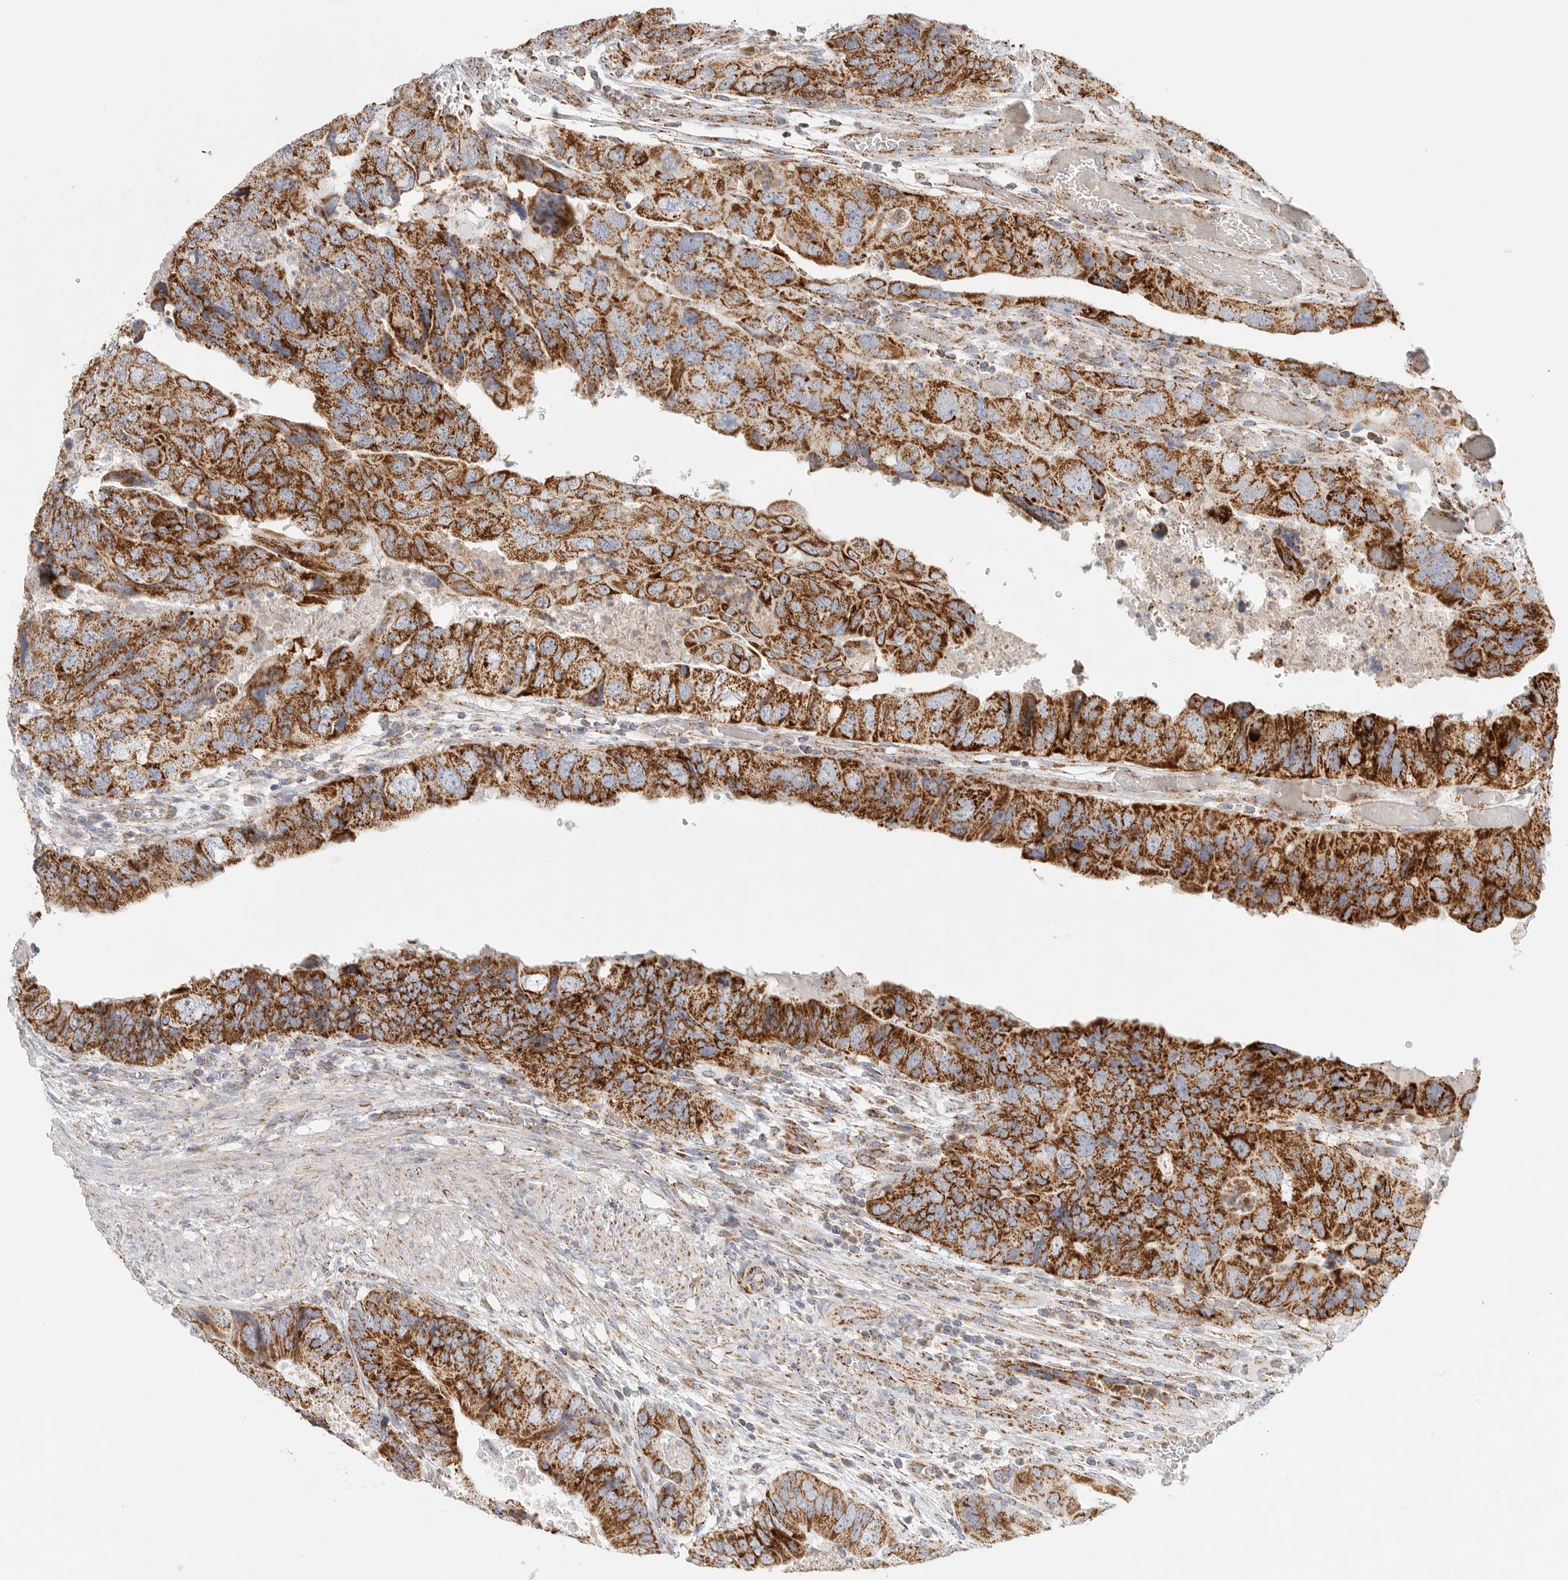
{"staining": {"intensity": "strong", "quantity": ">75%", "location": "cytoplasmic/membranous"}, "tissue": "colorectal cancer", "cell_type": "Tumor cells", "image_type": "cancer", "snomed": [{"axis": "morphology", "description": "Adenocarcinoma, NOS"}, {"axis": "topography", "description": "Rectum"}], "caption": "Approximately >75% of tumor cells in human colorectal adenocarcinoma demonstrate strong cytoplasmic/membranous protein staining as visualized by brown immunohistochemical staining.", "gene": "SLC25A26", "patient": {"sex": "male", "age": 63}}